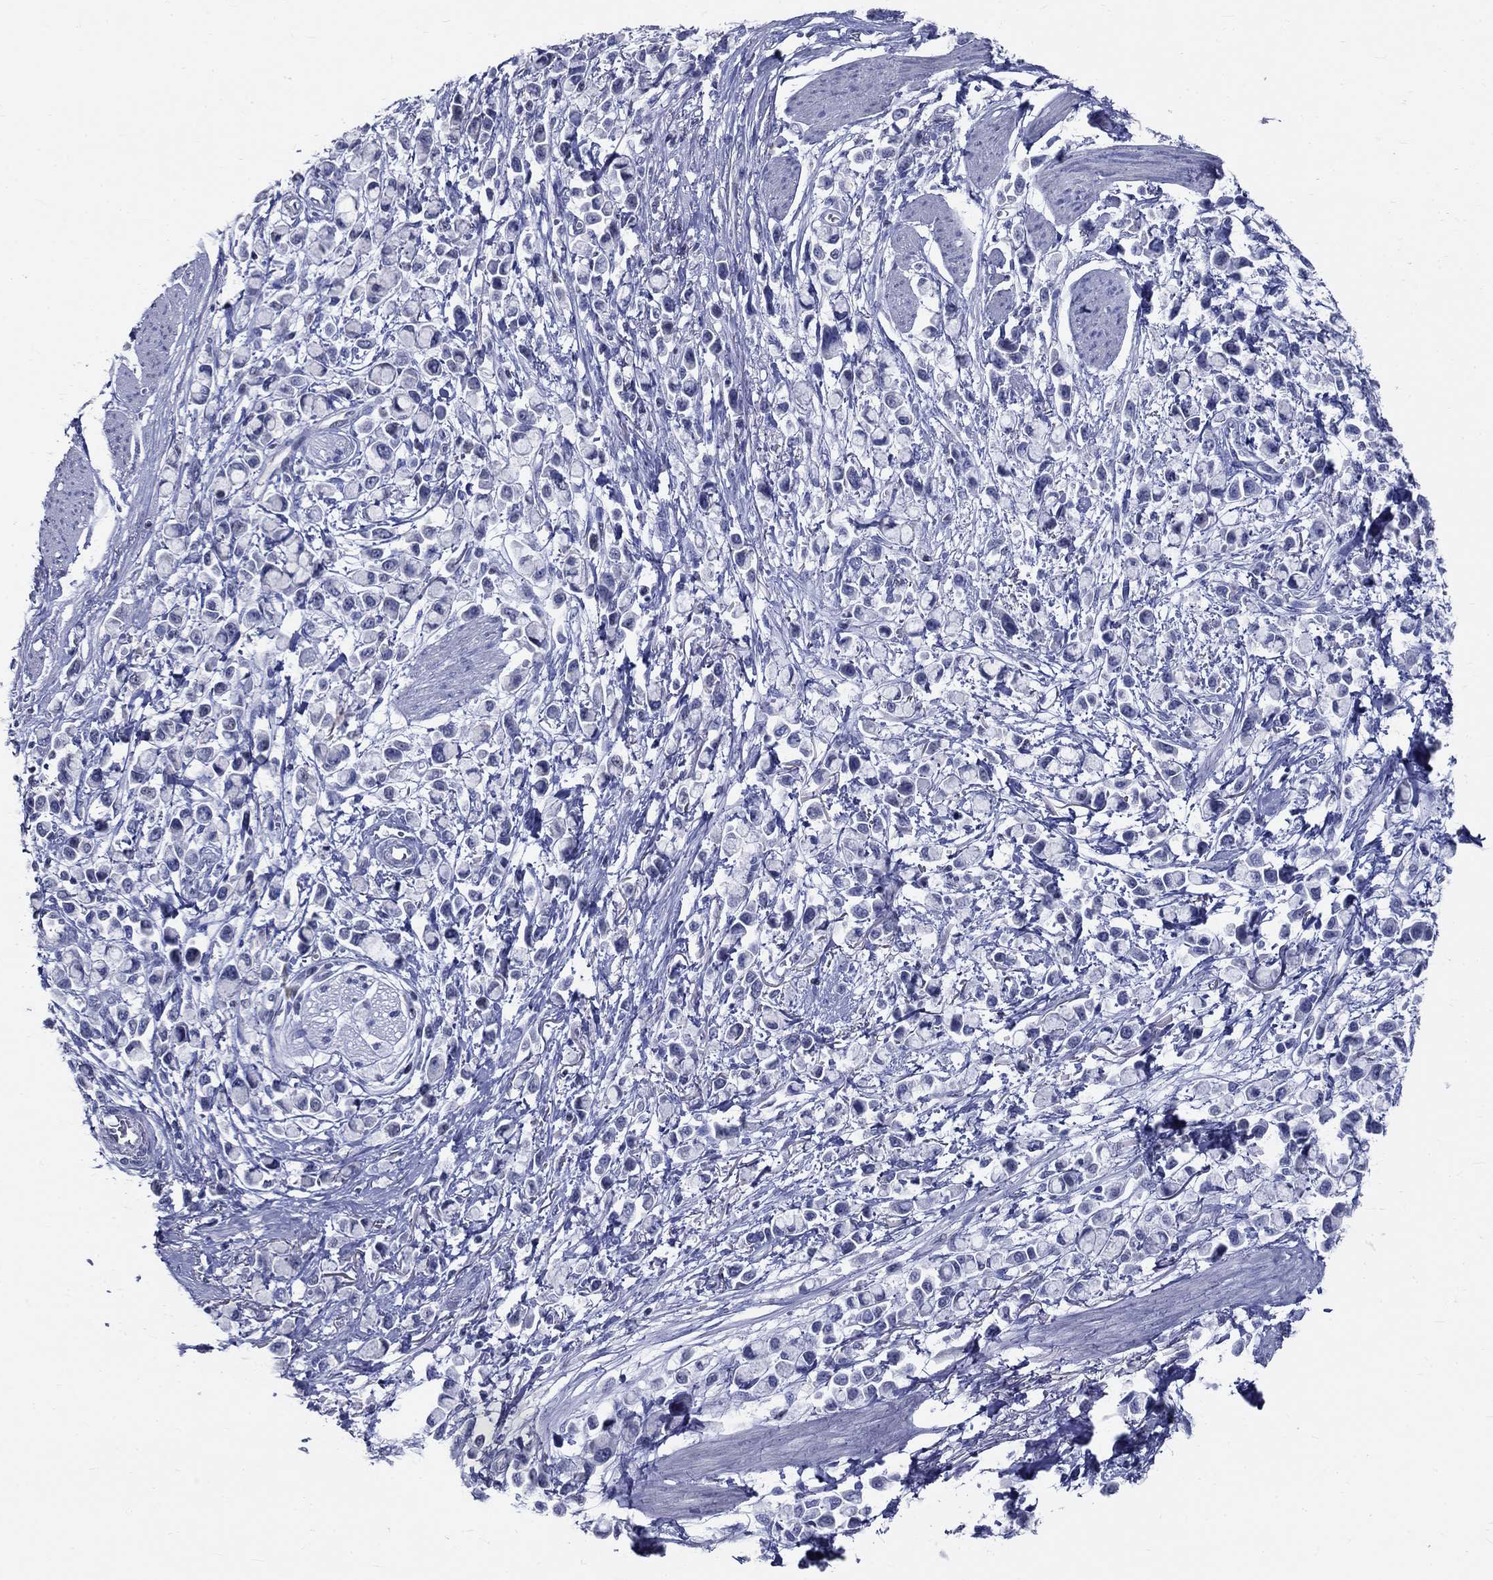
{"staining": {"intensity": "negative", "quantity": "none", "location": "none"}, "tissue": "stomach cancer", "cell_type": "Tumor cells", "image_type": "cancer", "snomed": [{"axis": "morphology", "description": "Adenocarcinoma, NOS"}, {"axis": "topography", "description": "Stomach"}], "caption": "Tumor cells are negative for brown protein staining in stomach adenocarcinoma.", "gene": "GUCA1A", "patient": {"sex": "female", "age": 81}}